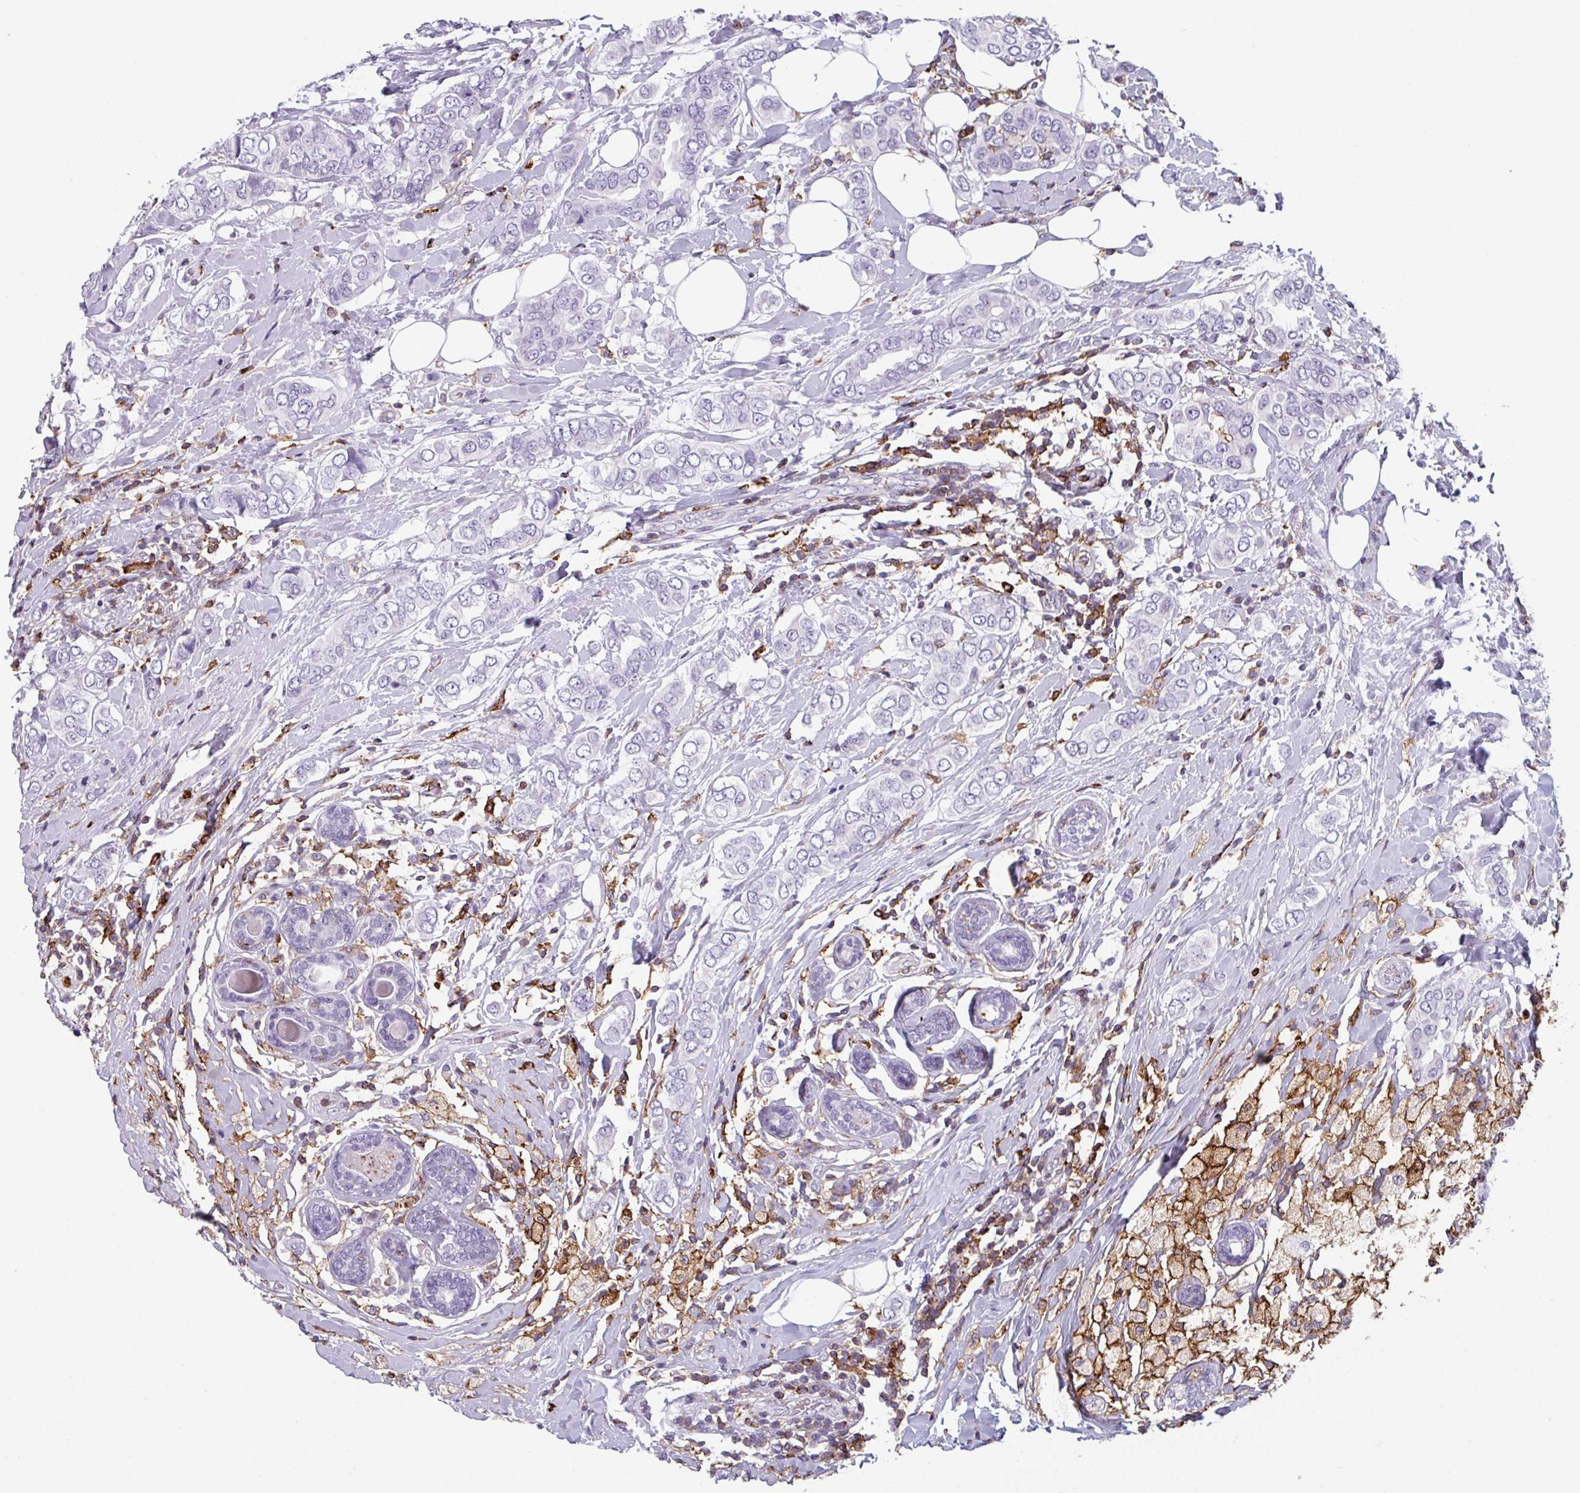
{"staining": {"intensity": "negative", "quantity": "none", "location": "none"}, "tissue": "breast cancer", "cell_type": "Tumor cells", "image_type": "cancer", "snomed": [{"axis": "morphology", "description": "Lobular carcinoma"}, {"axis": "topography", "description": "Breast"}], "caption": "Immunohistochemical staining of breast cancer (lobular carcinoma) shows no significant expression in tumor cells.", "gene": "EXOSC5", "patient": {"sex": "female", "age": 51}}